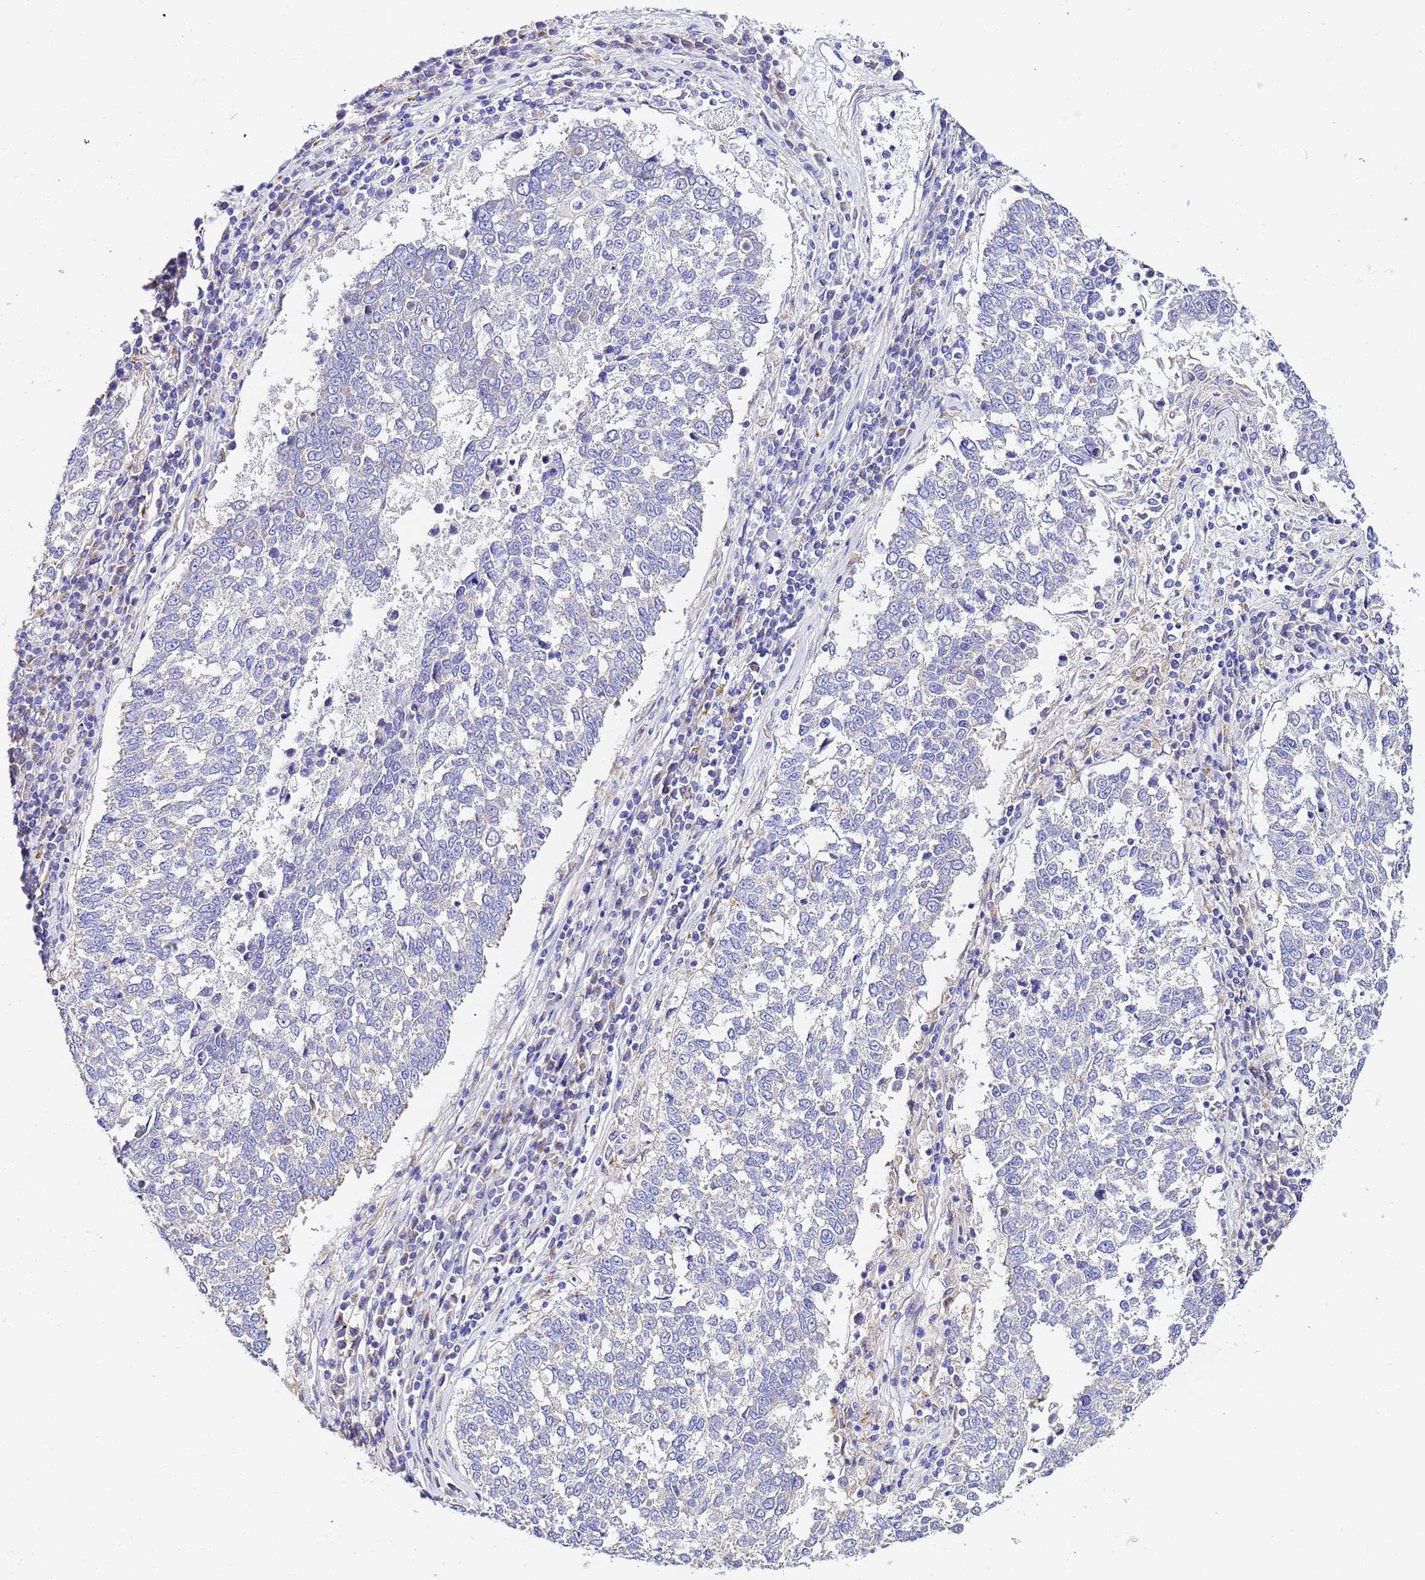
{"staining": {"intensity": "negative", "quantity": "none", "location": "none"}, "tissue": "lung cancer", "cell_type": "Tumor cells", "image_type": "cancer", "snomed": [{"axis": "morphology", "description": "Squamous cell carcinoma, NOS"}, {"axis": "topography", "description": "Lung"}], "caption": "Immunohistochemistry (IHC) histopathology image of neoplastic tissue: lung cancer (squamous cell carcinoma) stained with DAB (3,3'-diaminobenzidine) exhibits no significant protein staining in tumor cells. (DAB IHC with hematoxylin counter stain).", "gene": "VTI1B", "patient": {"sex": "male", "age": 73}}